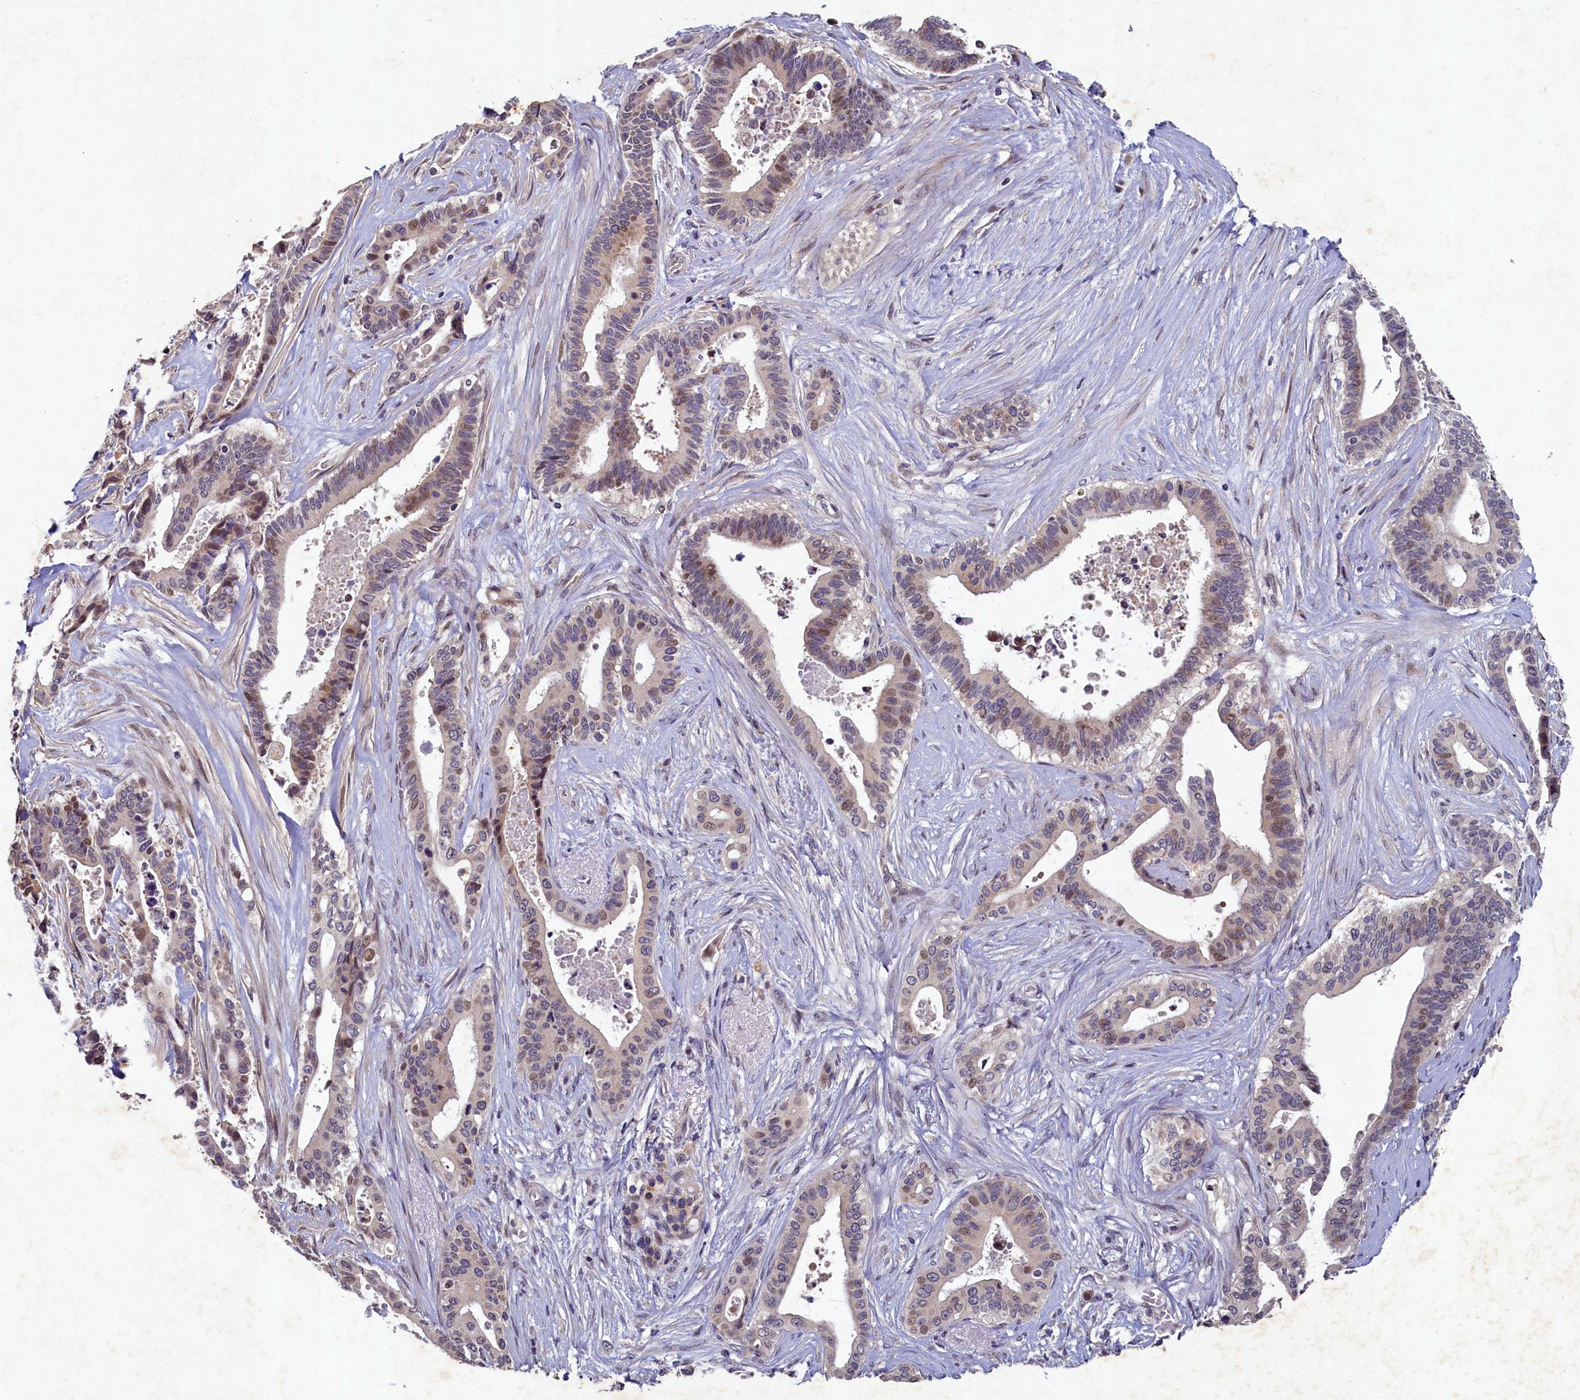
{"staining": {"intensity": "moderate", "quantity": "<25%", "location": "nuclear"}, "tissue": "pancreatic cancer", "cell_type": "Tumor cells", "image_type": "cancer", "snomed": [{"axis": "morphology", "description": "Adenocarcinoma, NOS"}, {"axis": "topography", "description": "Pancreas"}], "caption": "Immunohistochemical staining of pancreatic cancer (adenocarcinoma) demonstrates moderate nuclear protein expression in approximately <25% of tumor cells. The staining was performed using DAB to visualize the protein expression in brown, while the nuclei were stained in blue with hematoxylin (Magnification: 20x).", "gene": "LATS2", "patient": {"sex": "female", "age": 77}}